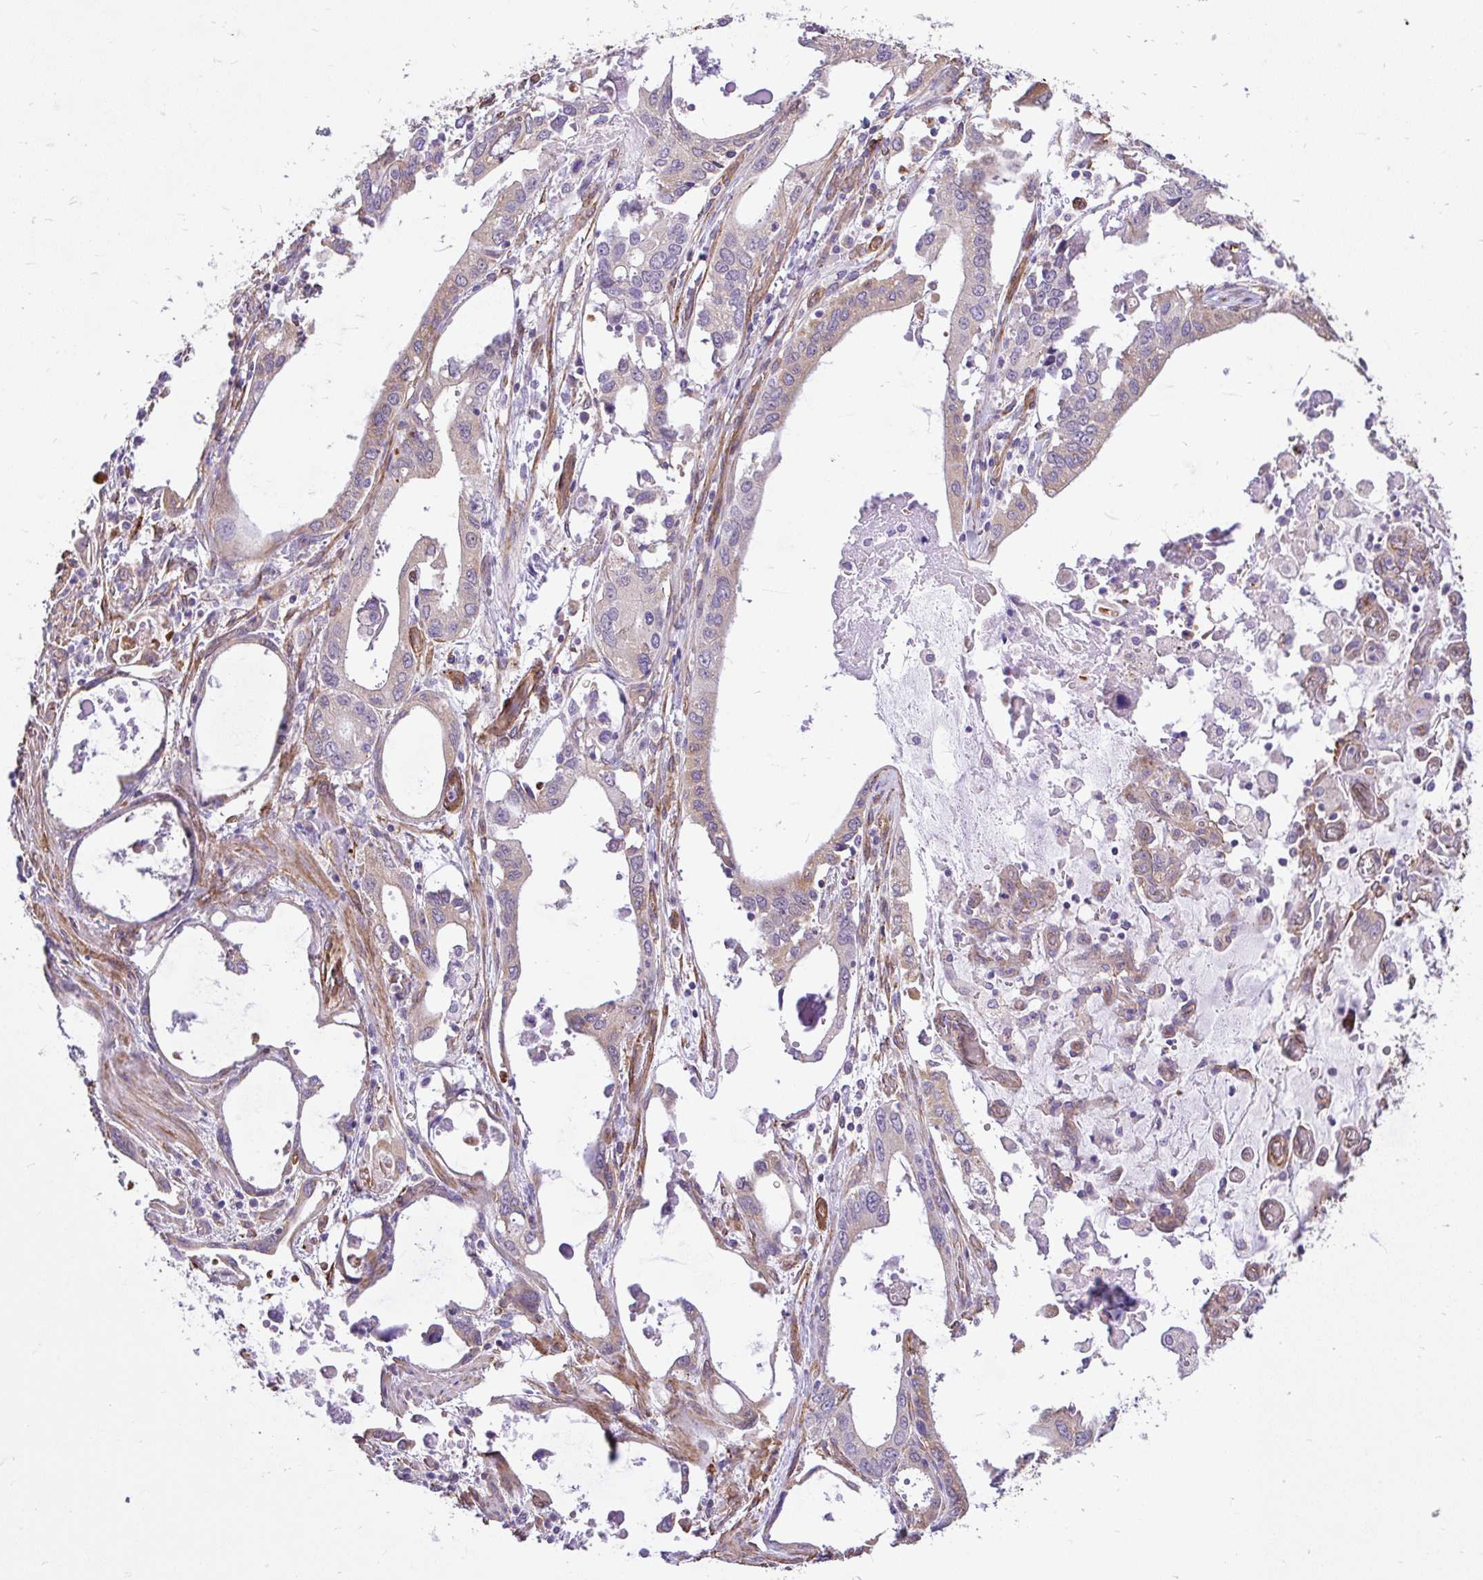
{"staining": {"intensity": "weak", "quantity": "25%-75%", "location": "cytoplasmic/membranous"}, "tissue": "stomach cancer", "cell_type": "Tumor cells", "image_type": "cancer", "snomed": [{"axis": "morphology", "description": "Adenocarcinoma, NOS"}, {"axis": "topography", "description": "Stomach, upper"}], "caption": "Approximately 25%-75% of tumor cells in human stomach adenocarcinoma demonstrate weak cytoplasmic/membranous protein positivity as visualized by brown immunohistochemical staining.", "gene": "PTPRK", "patient": {"sex": "male", "age": 74}}